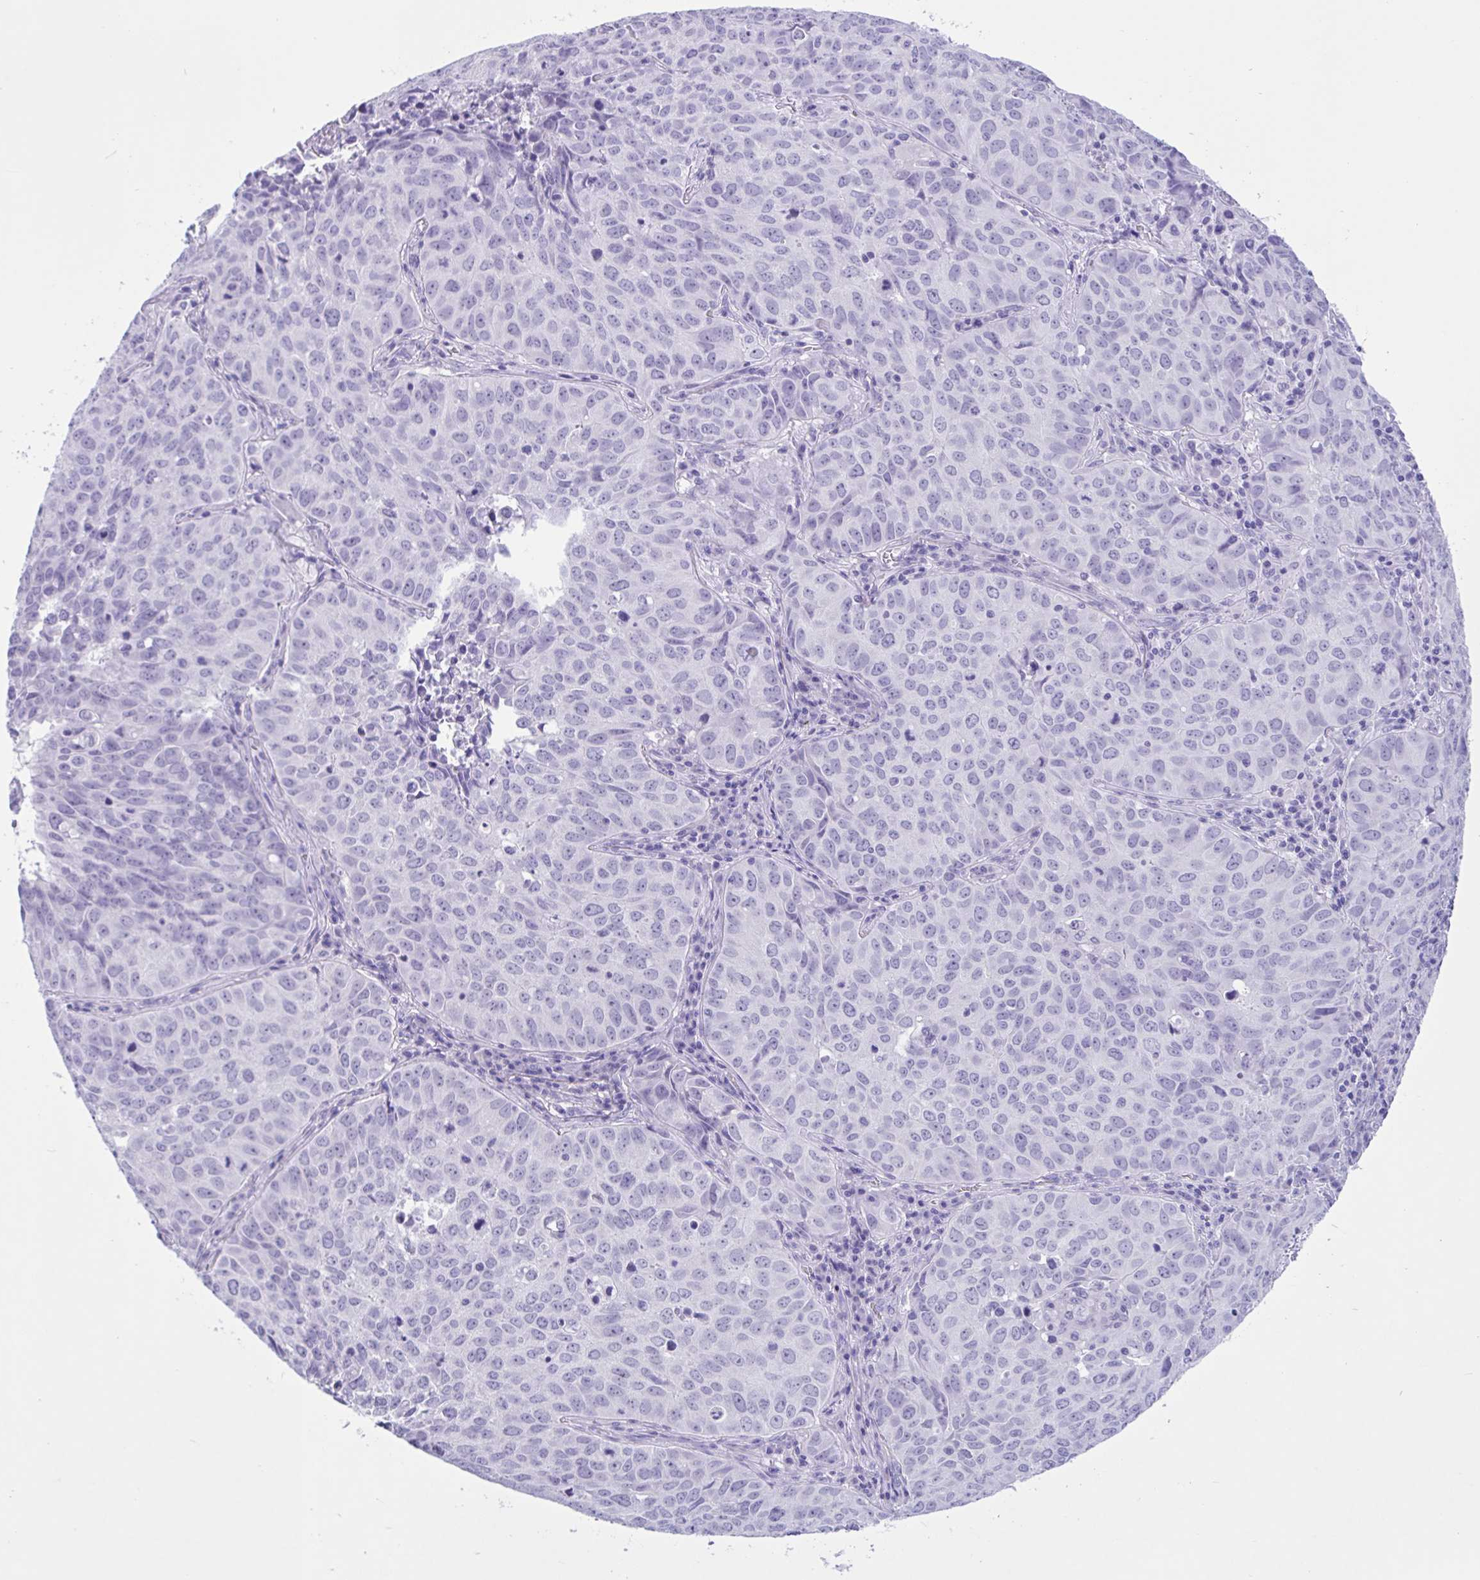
{"staining": {"intensity": "negative", "quantity": "none", "location": "none"}, "tissue": "lung cancer", "cell_type": "Tumor cells", "image_type": "cancer", "snomed": [{"axis": "morphology", "description": "Adenocarcinoma, NOS"}, {"axis": "topography", "description": "Lung"}], "caption": "Image shows no significant protein expression in tumor cells of adenocarcinoma (lung).", "gene": "ZNF319", "patient": {"sex": "female", "age": 50}}